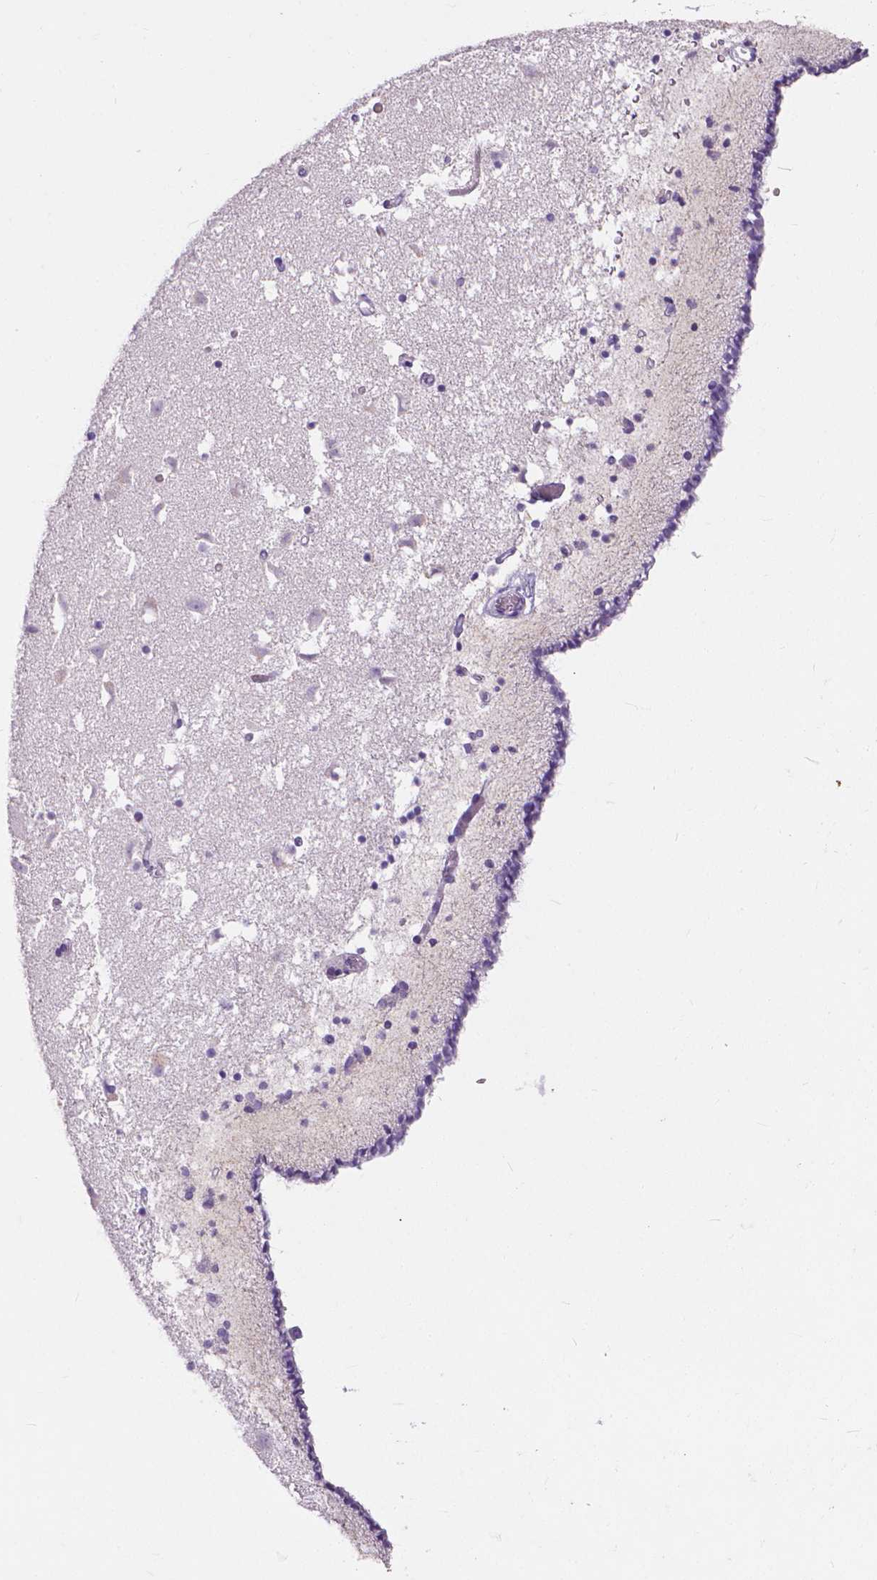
{"staining": {"intensity": "negative", "quantity": "none", "location": "none"}, "tissue": "caudate", "cell_type": "Glial cells", "image_type": "normal", "snomed": [{"axis": "morphology", "description": "Normal tissue, NOS"}, {"axis": "topography", "description": "Lateral ventricle wall"}], "caption": "Glial cells show no significant protein positivity in unremarkable caudate. (DAB (3,3'-diaminobenzidine) IHC with hematoxylin counter stain).", "gene": "CD4", "patient": {"sex": "female", "age": 42}}